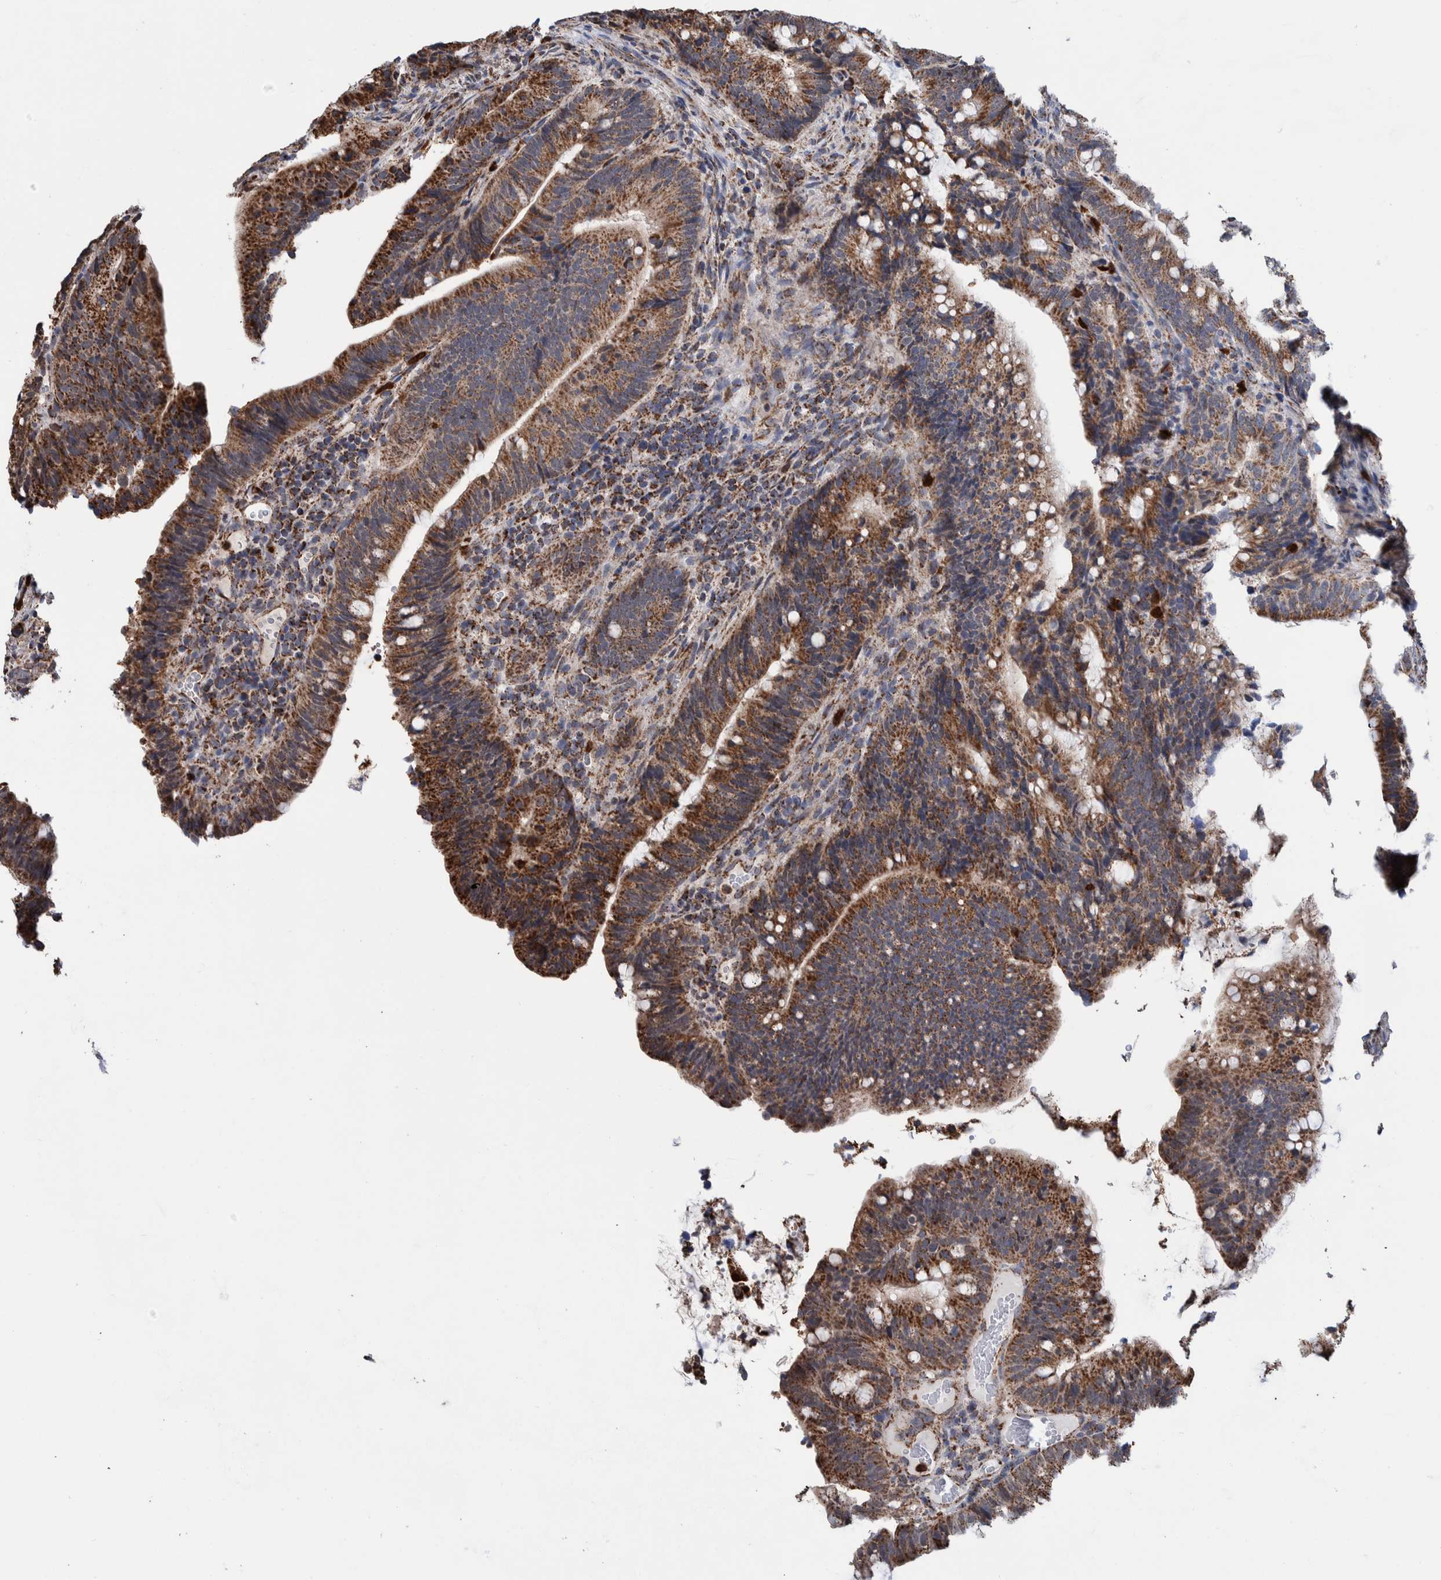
{"staining": {"intensity": "moderate", "quantity": ">75%", "location": "cytoplasmic/membranous"}, "tissue": "colorectal cancer", "cell_type": "Tumor cells", "image_type": "cancer", "snomed": [{"axis": "morphology", "description": "Adenocarcinoma, NOS"}, {"axis": "topography", "description": "Colon"}], "caption": "IHC image of neoplastic tissue: human colorectal cancer (adenocarcinoma) stained using immunohistochemistry reveals medium levels of moderate protein expression localized specifically in the cytoplasmic/membranous of tumor cells, appearing as a cytoplasmic/membranous brown color.", "gene": "DECR1", "patient": {"sex": "female", "age": 66}}